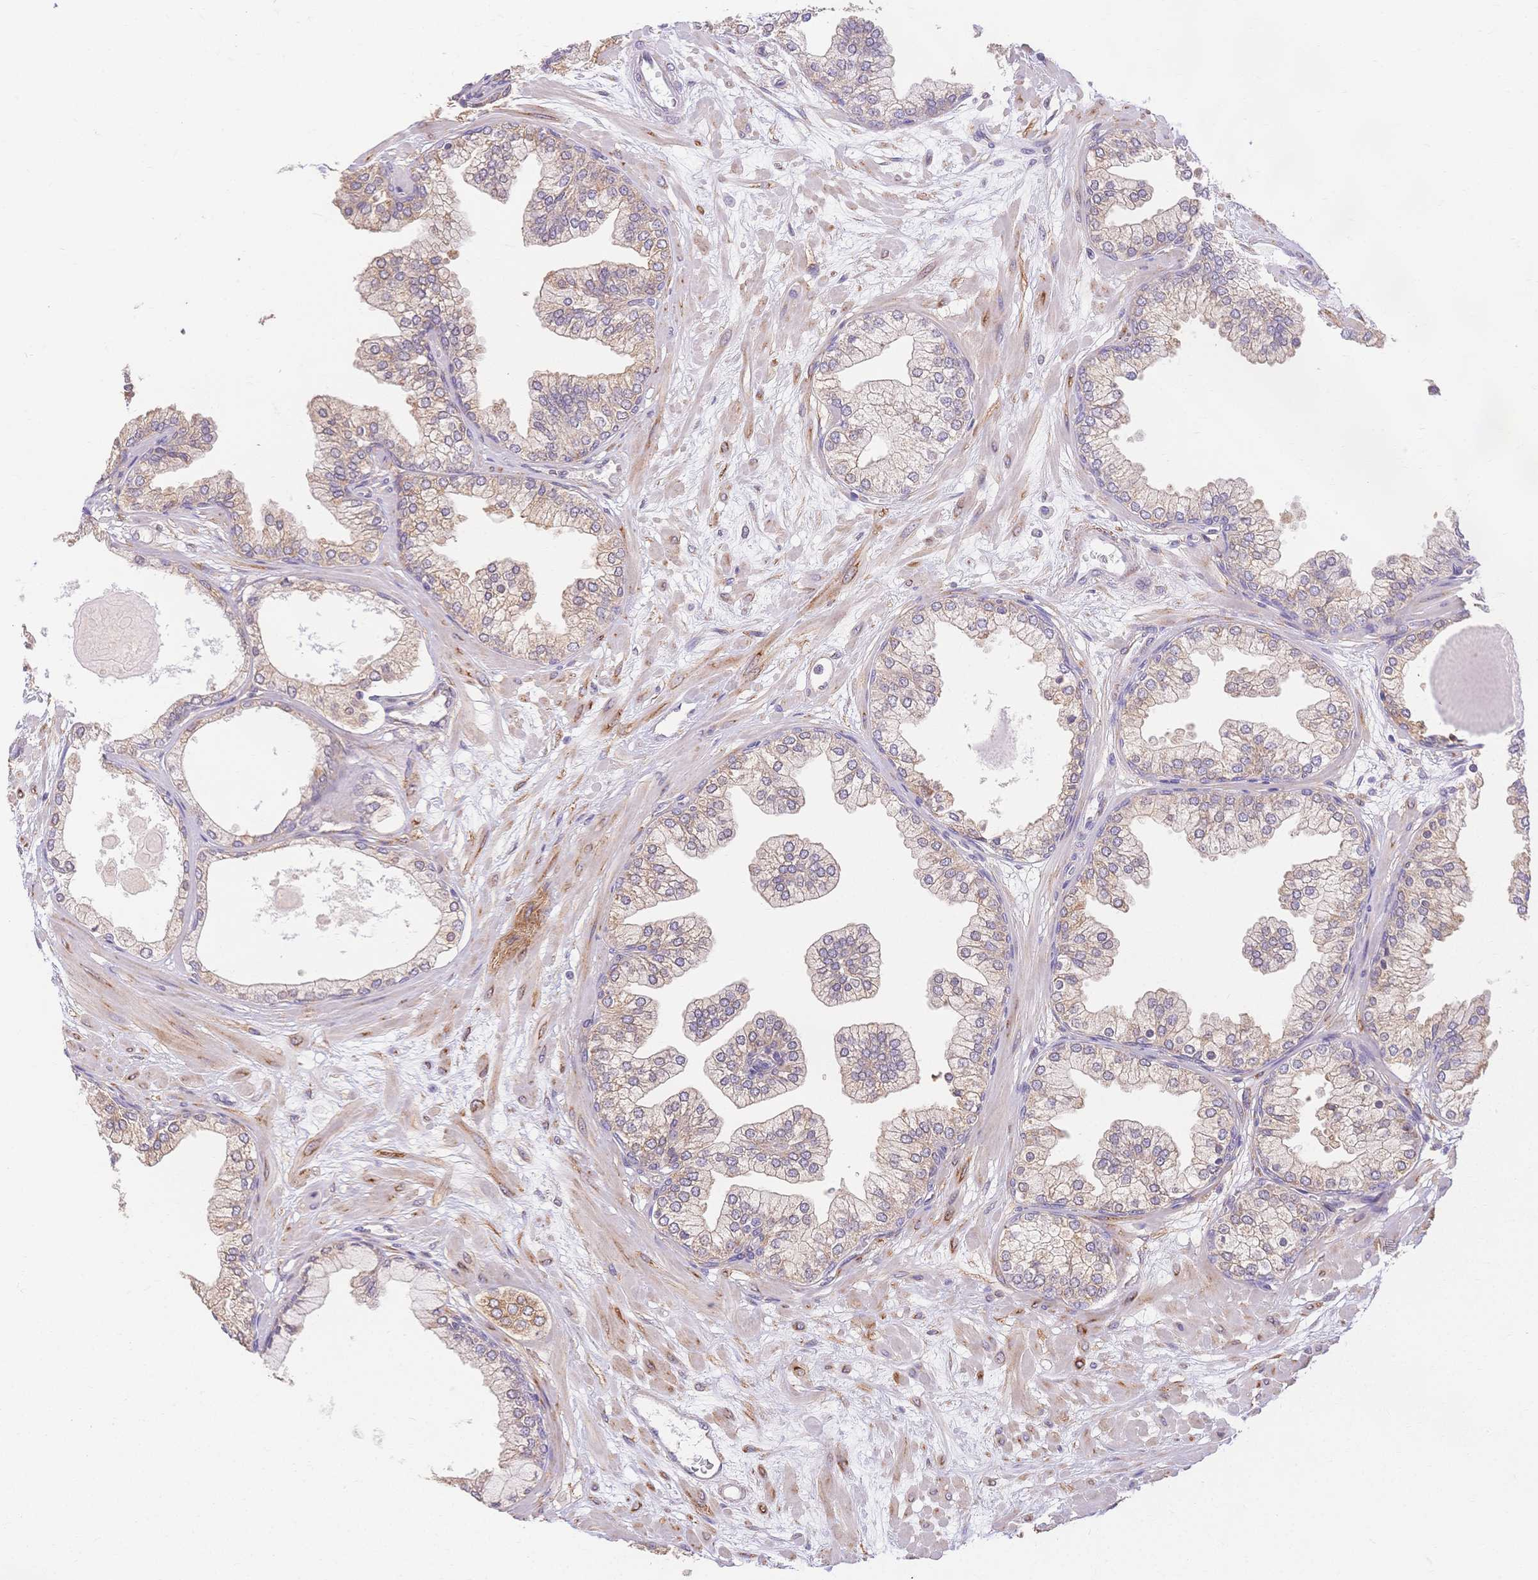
{"staining": {"intensity": "moderate", "quantity": "25%-75%", "location": "cytoplasmic/membranous"}, "tissue": "prostate", "cell_type": "Glandular cells", "image_type": "normal", "snomed": [{"axis": "morphology", "description": "Normal tissue, NOS"}, {"axis": "topography", "description": "Prostate"}, {"axis": "topography", "description": "Peripheral nerve tissue"}], "caption": "Unremarkable prostate displays moderate cytoplasmic/membranous positivity in approximately 25%-75% of glandular cells, visualized by immunohistochemistry. (Brightfield microscopy of DAB IHC at high magnification).", "gene": "HS3ST5", "patient": {"sex": "male", "age": 61}}